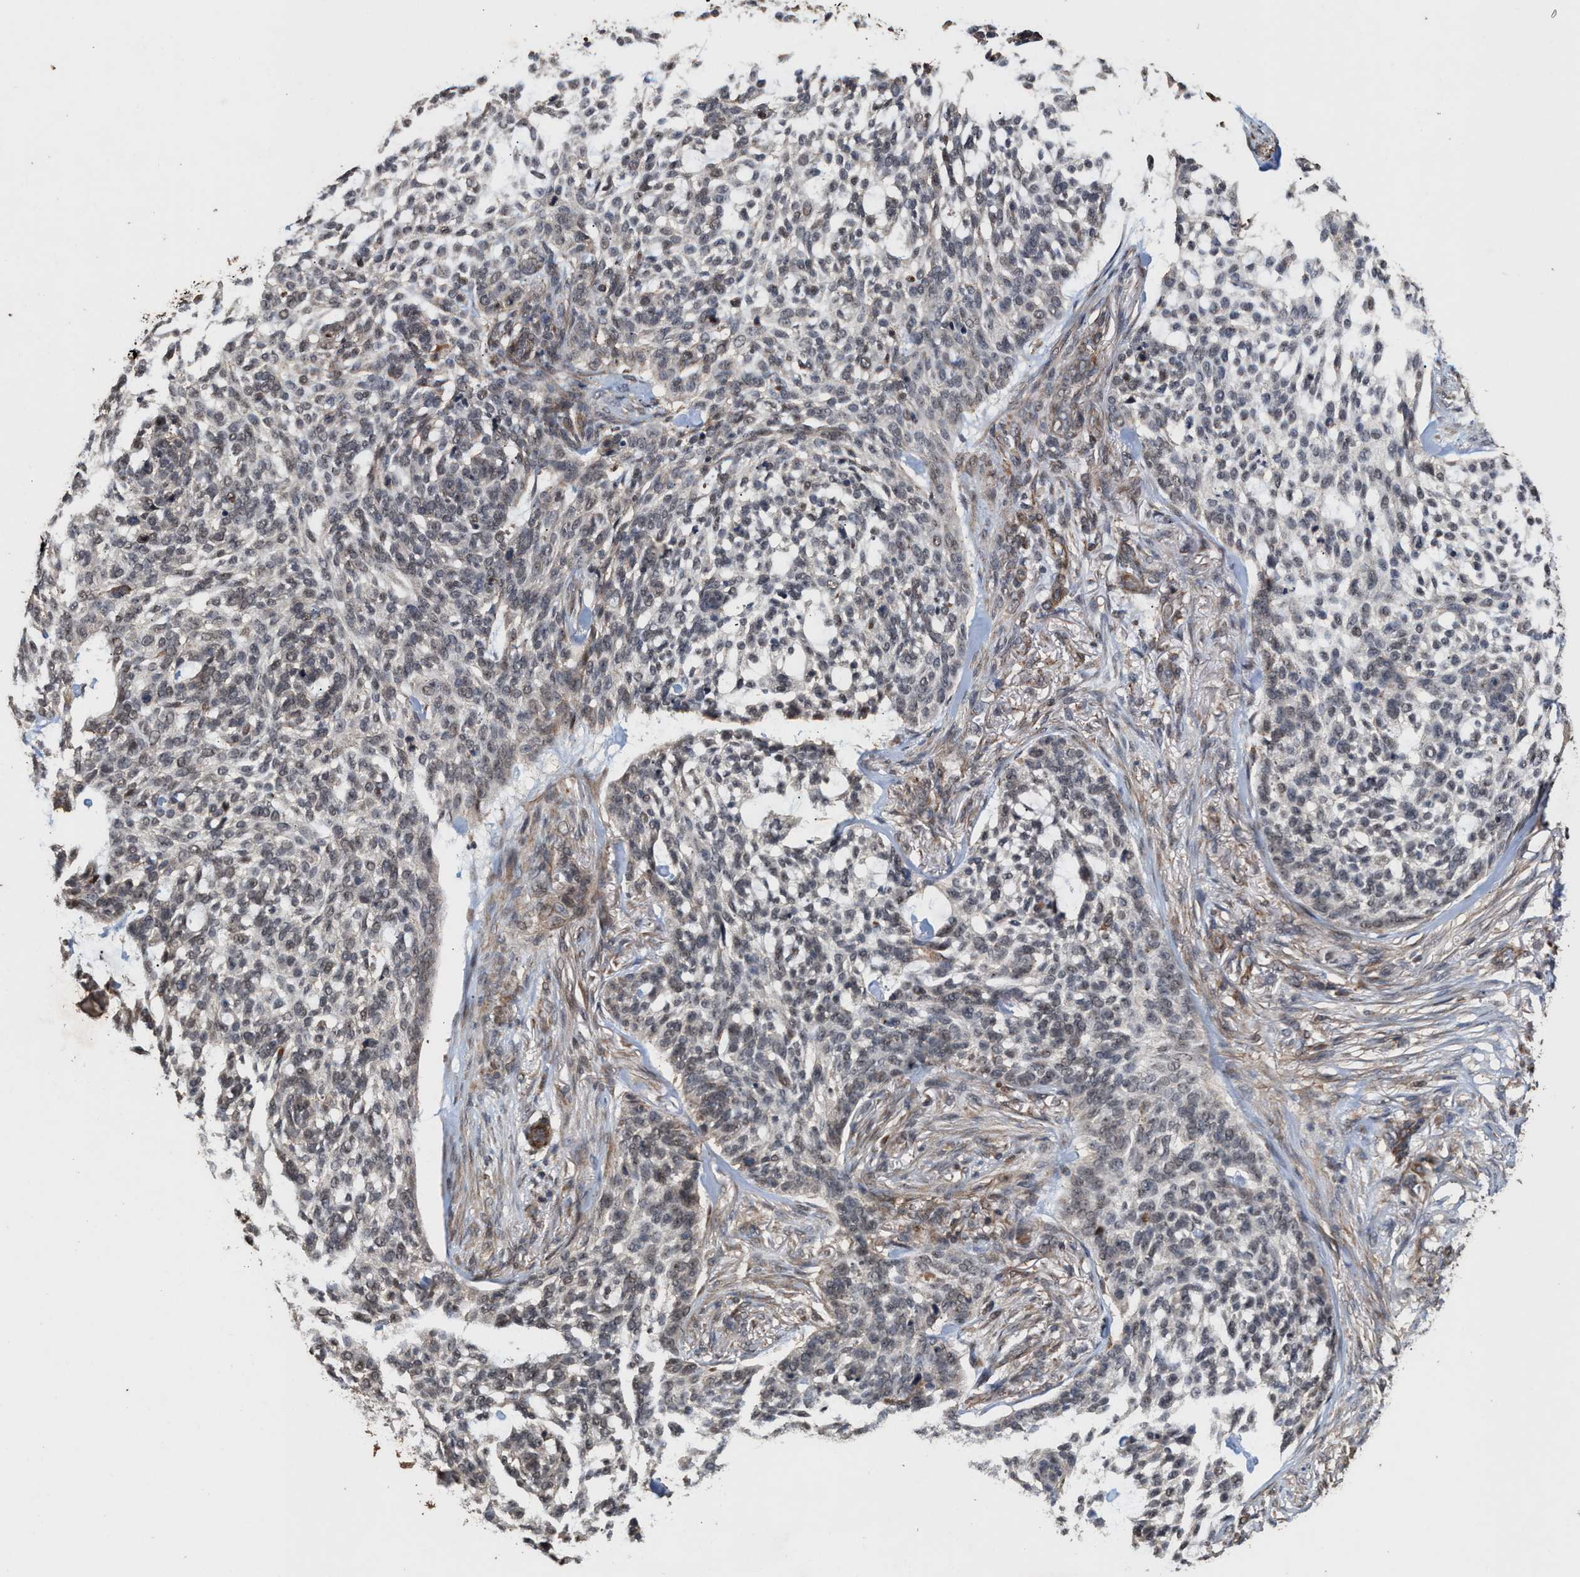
{"staining": {"intensity": "weak", "quantity": "<25%", "location": "cytoplasmic/membranous,nuclear"}, "tissue": "skin cancer", "cell_type": "Tumor cells", "image_type": "cancer", "snomed": [{"axis": "morphology", "description": "Basal cell carcinoma"}, {"axis": "topography", "description": "Skin"}], "caption": "This is a photomicrograph of immunohistochemistry (IHC) staining of skin cancer (basal cell carcinoma), which shows no expression in tumor cells. (Immunohistochemistry (ihc), brightfield microscopy, high magnification).", "gene": "ZNHIT6", "patient": {"sex": "female", "age": 64}}